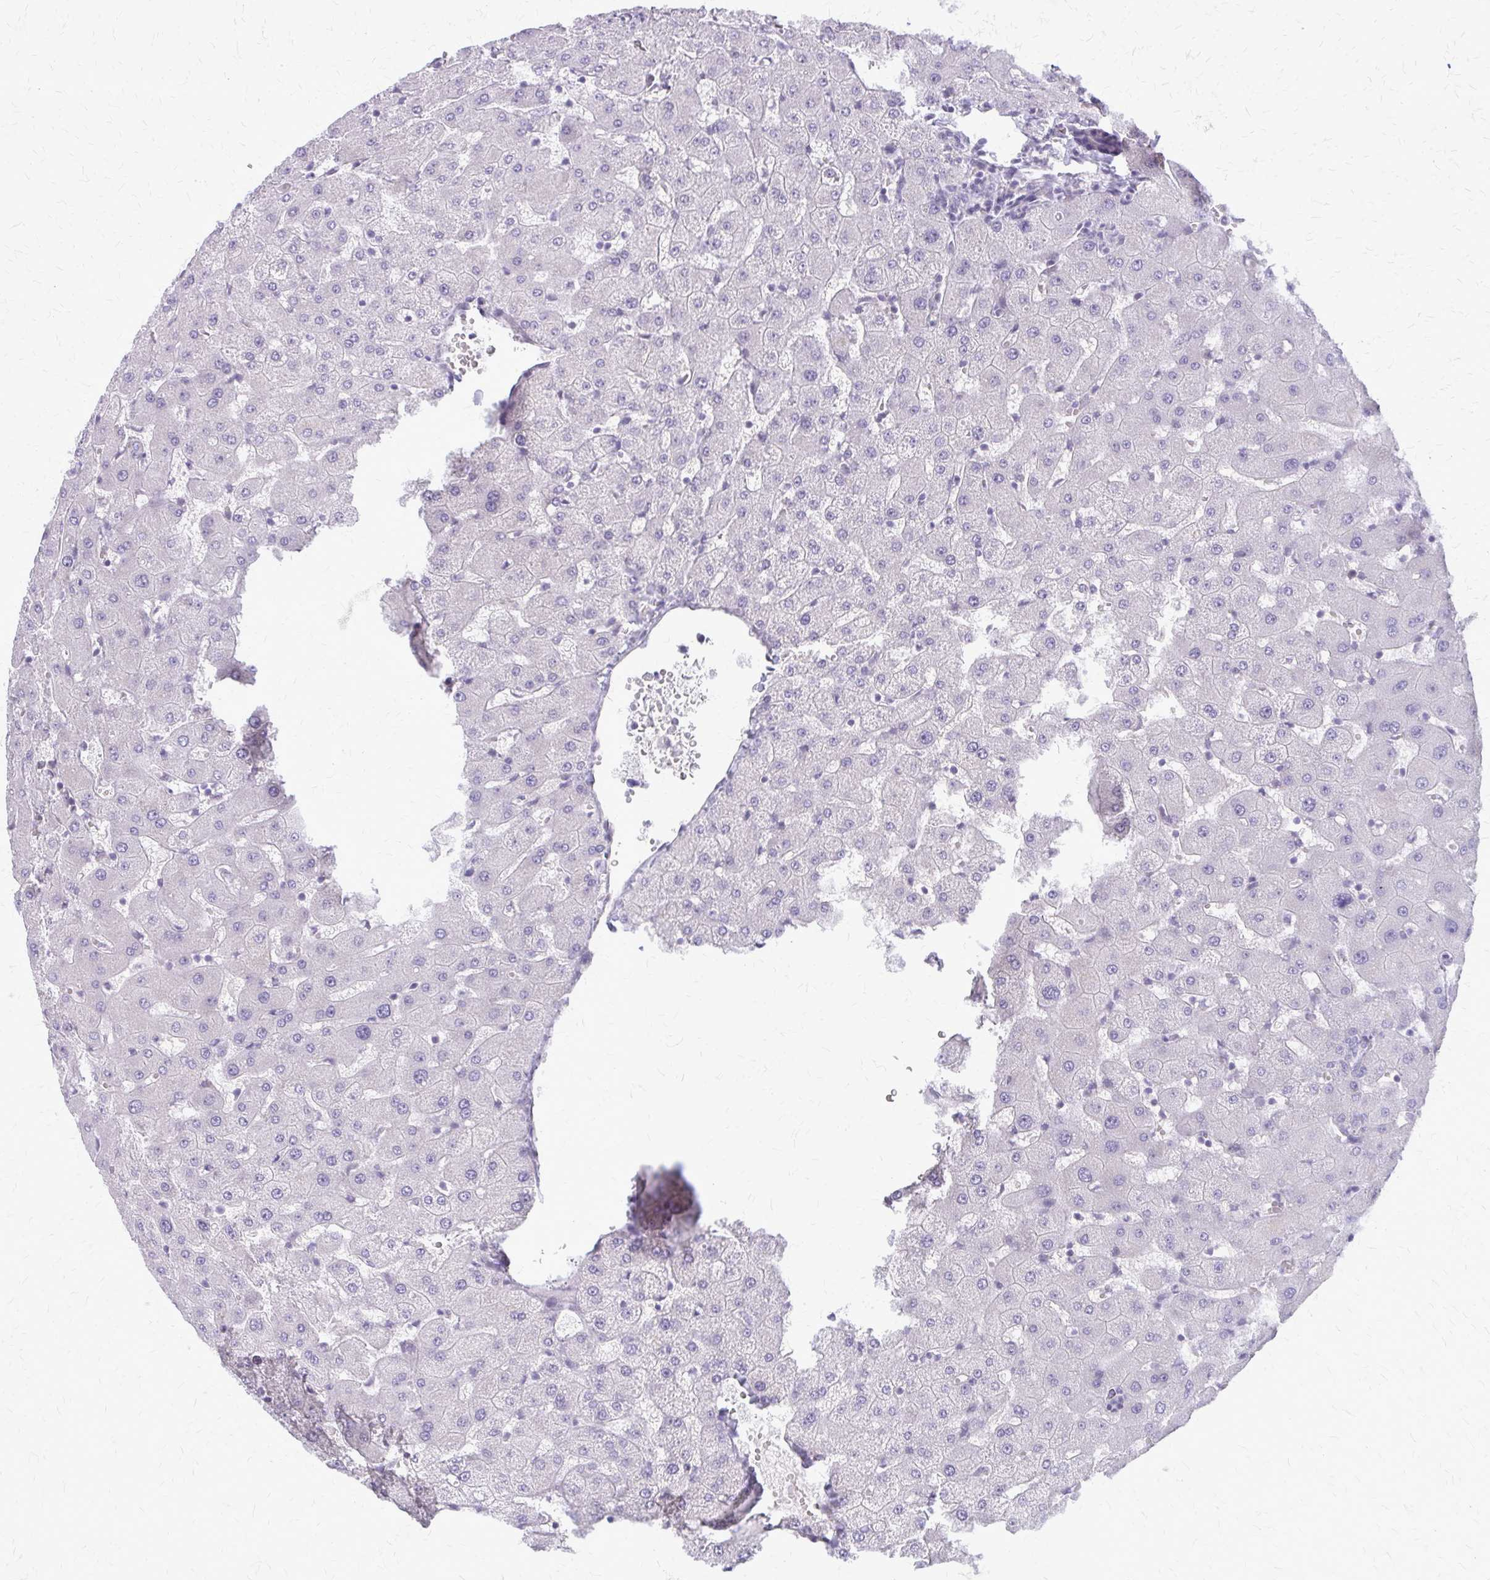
{"staining": {"intensity": "negative", "quantity": "none", "location": "none"}, "tissue": "liver", "cell_type": "Cholangiocytes", "image_type": "normal", "snomed": [{"axis": "morphology", "description": "Normal tissue, NOS"}, {"axis": "topography", "description": "Liver"}], "caption": "Immunohistochemistry micrograph of normal liver stained for a protein (brown), which exhibits no staining in cholangiocytes. The staining is performed using DAB (3,3'-diaminobenzidine) brown chromogen with nuclei counter-stained in using hematoxylin.", "gene": "PLCB1", "patient": {"sex": "female", "age": 63}}